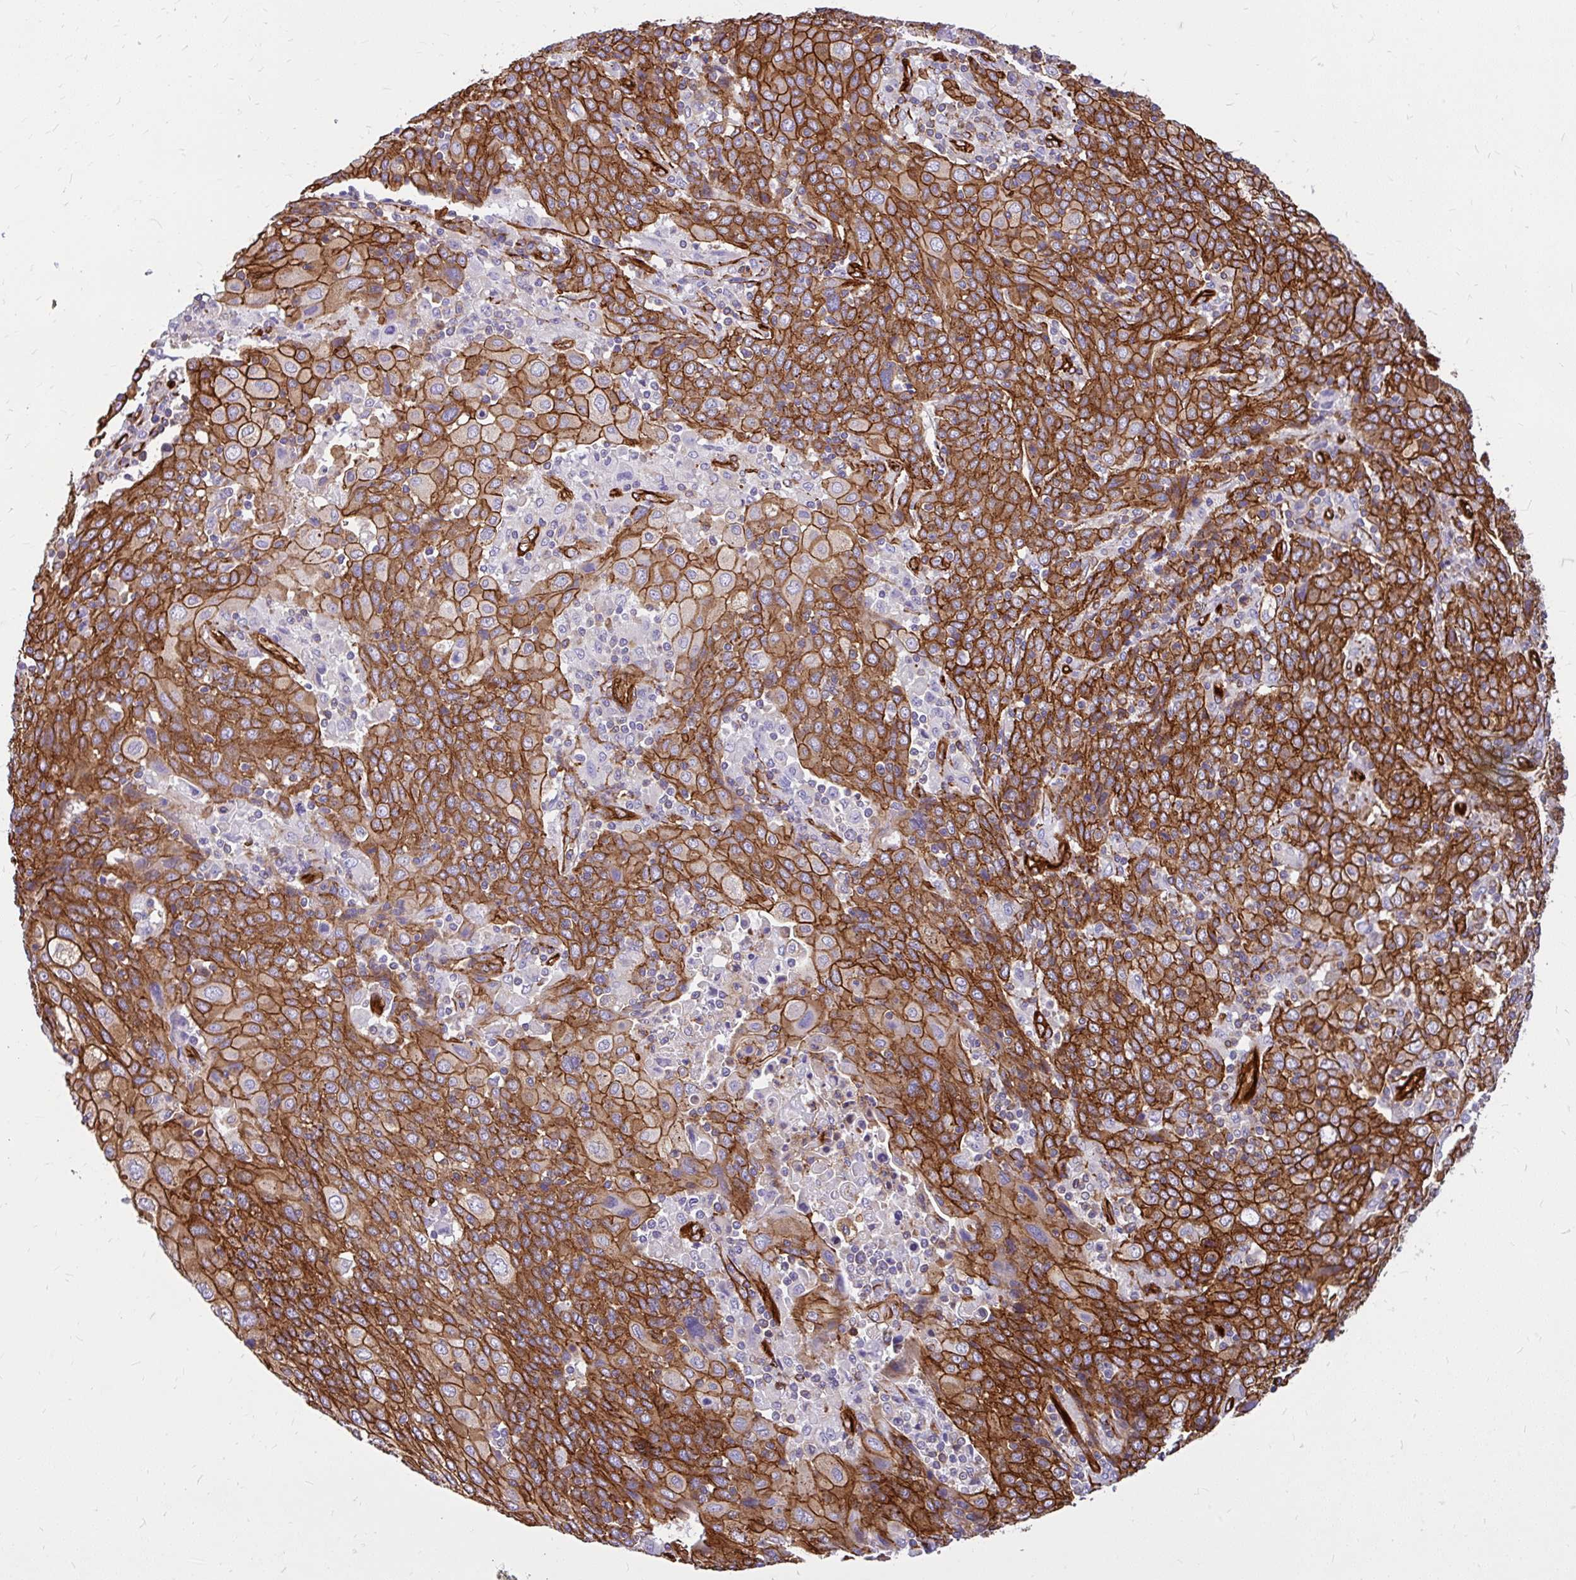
{"staining": {"intensity": "strong", "quantity": ">75%", "location": "cytoplasmic/membranous"}, "tissue": "cervical cancer", "cell_type": "Tumor cells", "image_type": "cancer", "snomed": [{"axis": "morphology", "description": "Squamous cell carcinoma, NOS"}, {"axis": "topography", "description": "Cervix"}], "caption": "A high-resolution photomicrograph shows immunohistochemistry (IHC) staining of cervical squamous cell carcinoma, which demonstrates strong cytoplasmic/membranous positivity in approximately >75% of tumor cells. (IHC, brightfield microscopy, high magnification).", "gene": "MAP1LC3B", "patient": {"sex": "female", "age": 67}}